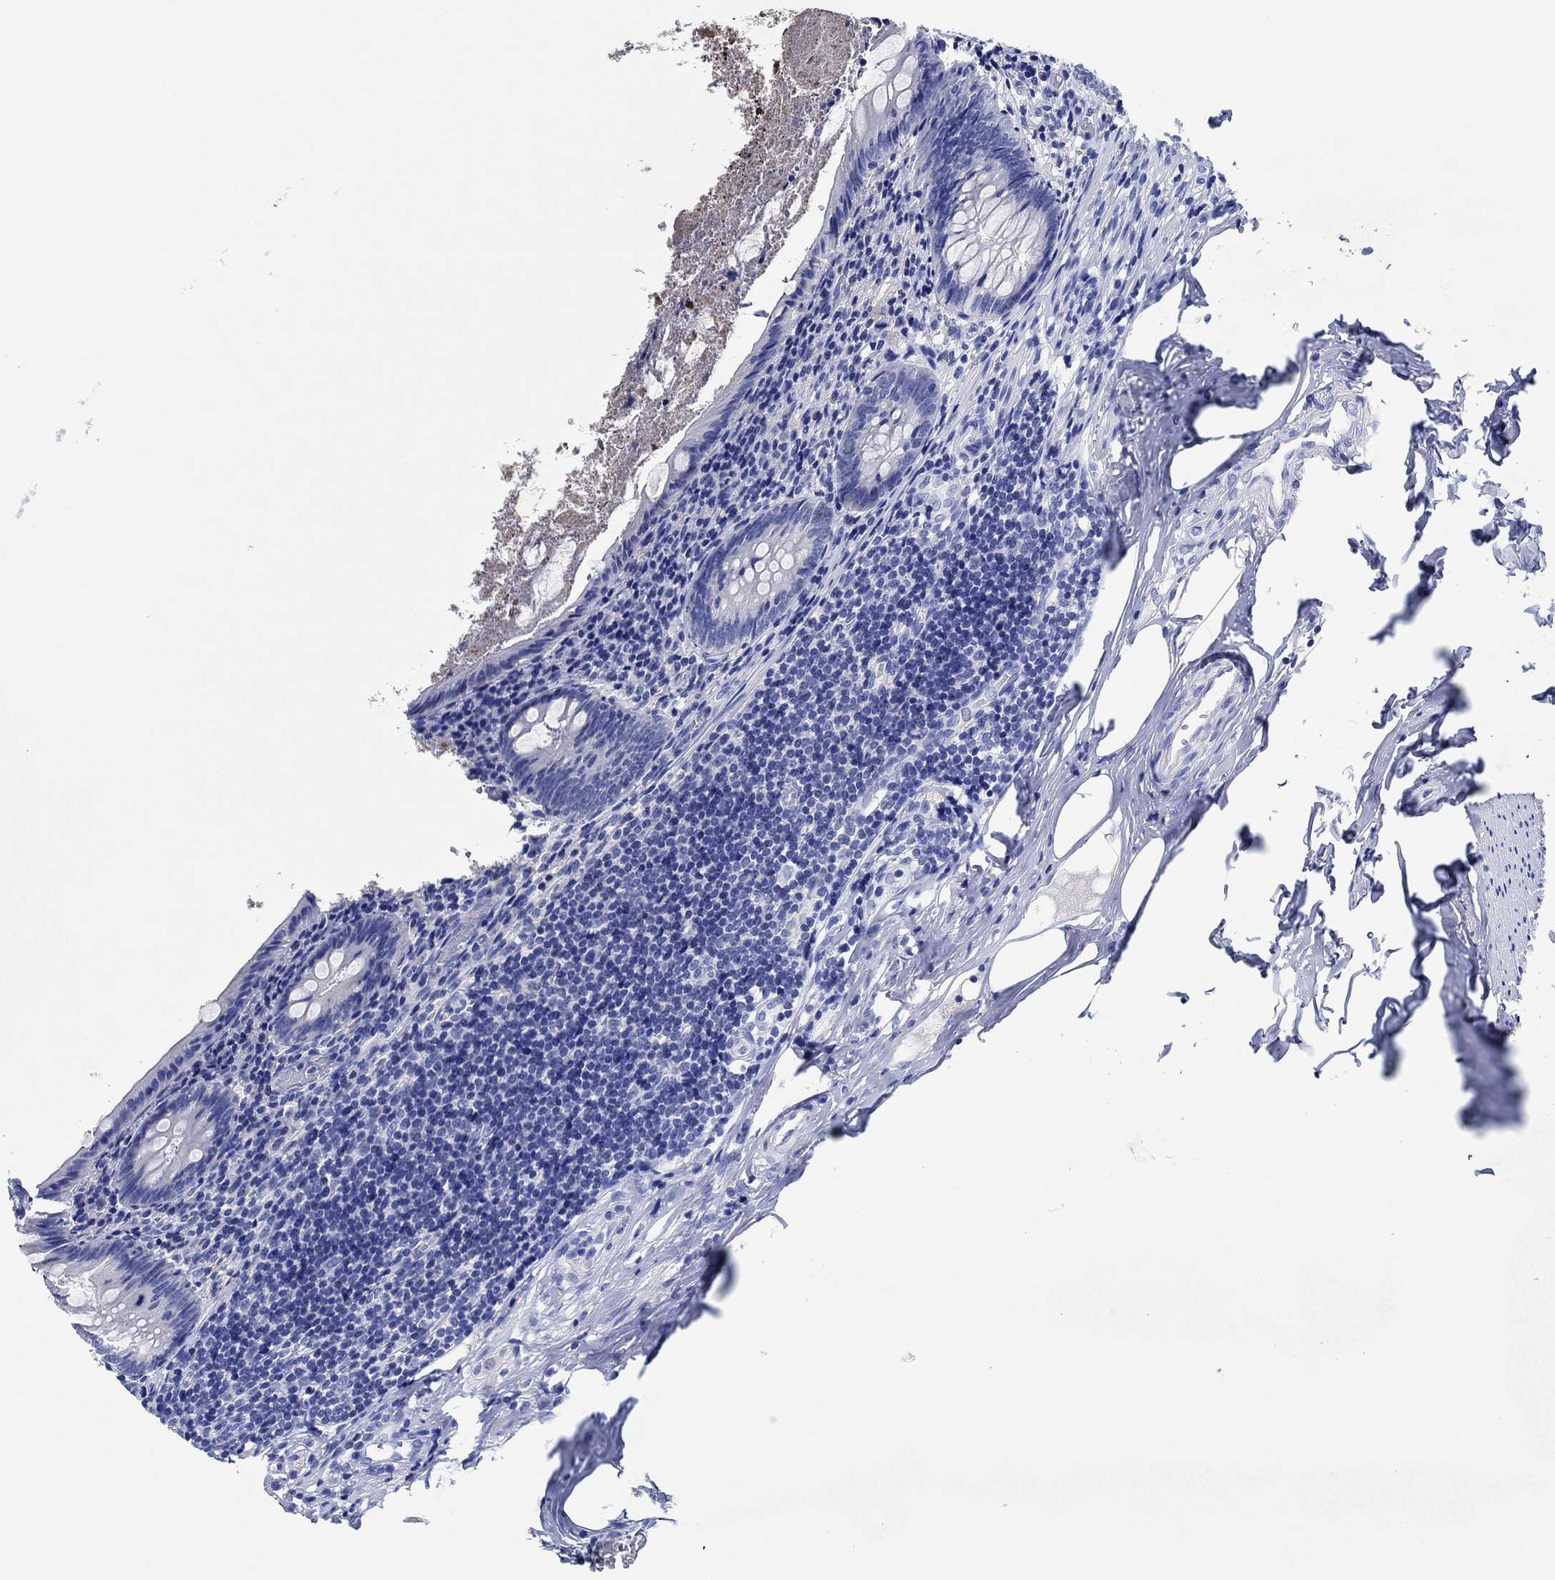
{"staining": {"intensity": "negative", "quantity": "none", "location": "none"}, "tissue": "appendix", "cell_type": "Glandular cells", "image_type": "normal", "snomed": [{"axis": "morphology", "description": "Normal tissue, NOS"}, {"axis": "topography", "description": "Appendix"}], "caption": "Immunohistochemical staining of unremarkable appendix reveals no significant positivity in glandular cells.", "gene": "CPNE6", "patient": {"sex": "female", "age": 23}}